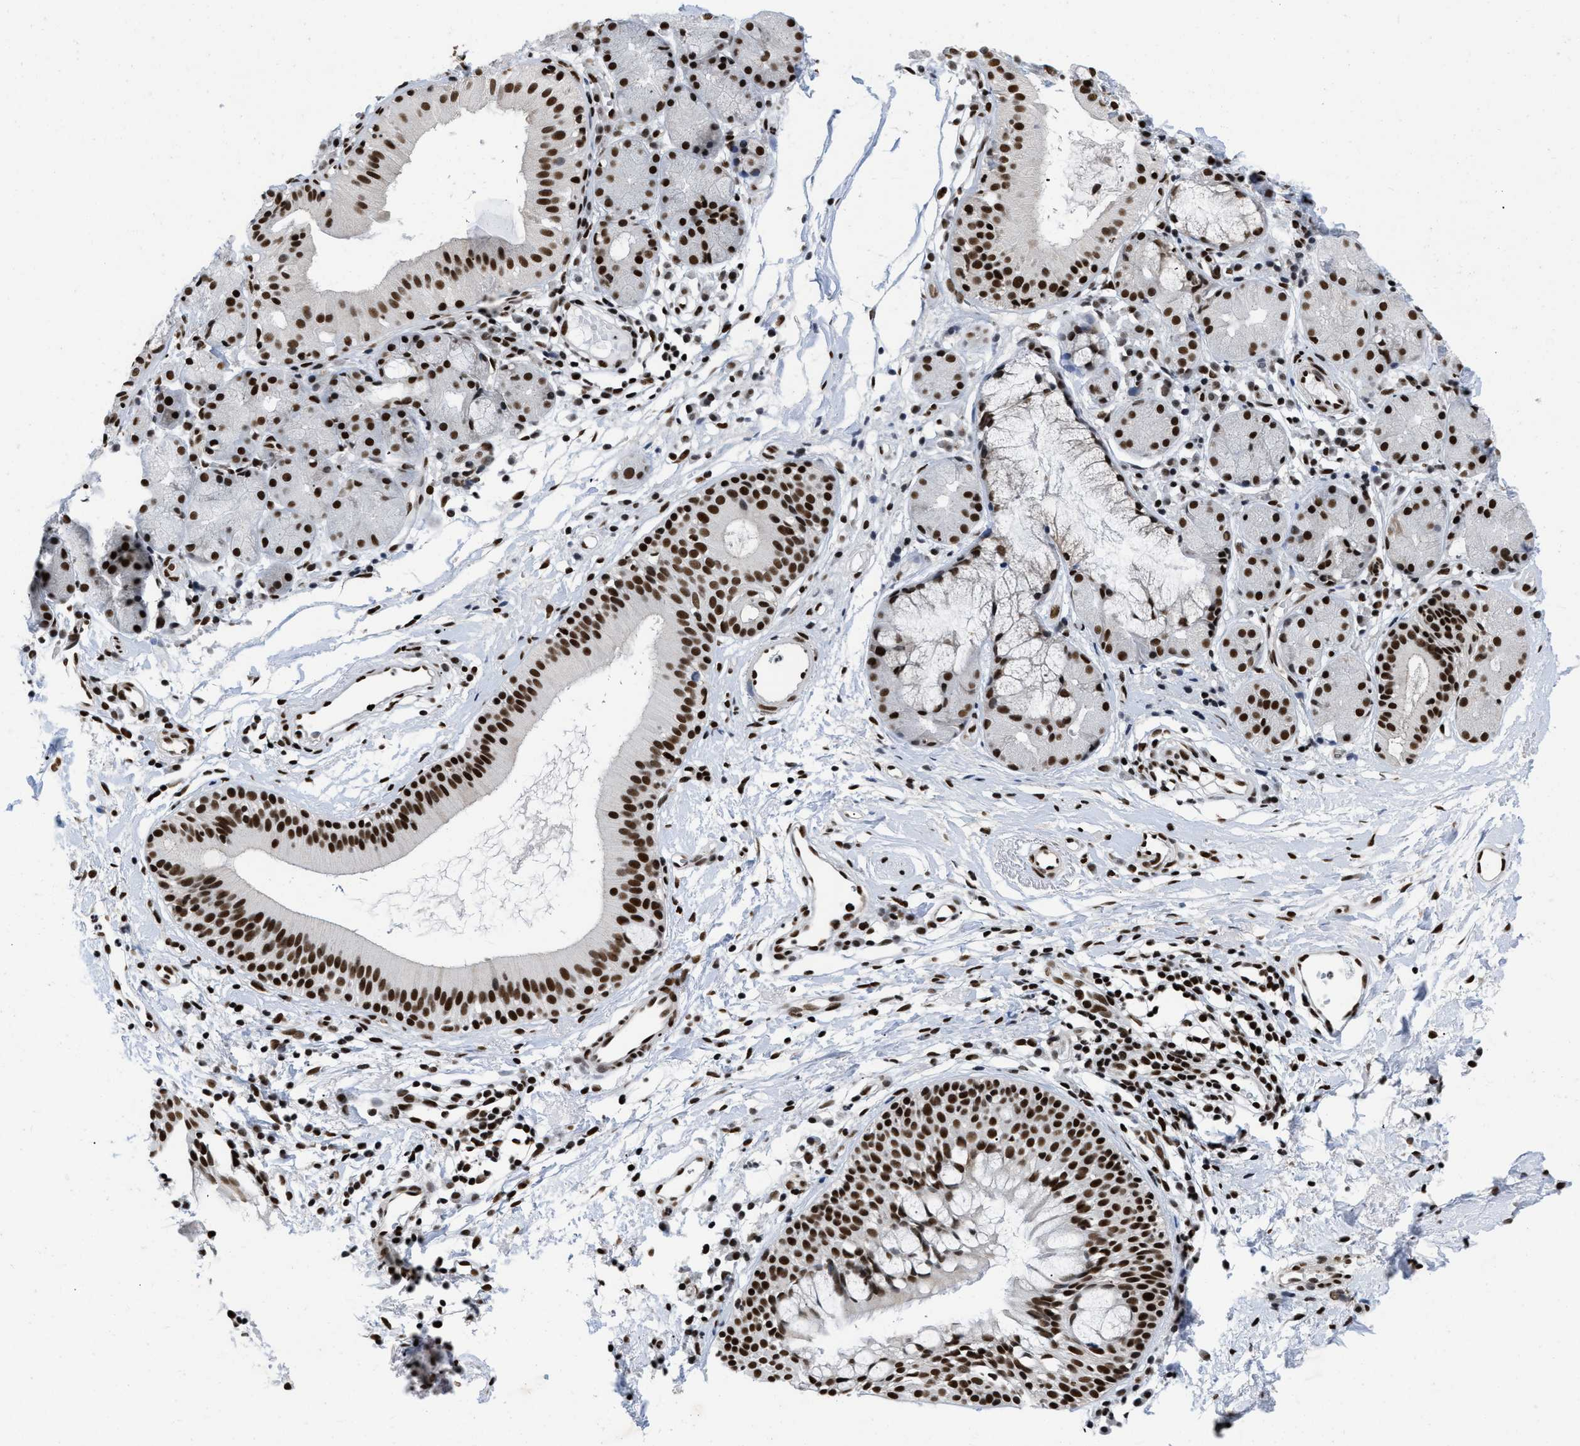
{"staining": {"intensity": "strong", "quantity": ">75%", "location": "nuclear"}, "tissue": "nasopharynx", "cell_type": "Respiratory epithelial cells", "image_type": "normal", "snomed": [{"axis": "morphology", "description": "Normal tissue, NOS"}, {"axis": "morphology", "description": "Basal cell carcinoma"}, {"axis": "topography", "description": "Cartilage tissue"}, {"axis": "topography", "description": "Nasopharynx"}, {"axis": "topography", "description": "Oral tissue"}], "caption": "High-power microscopy captured an immunohistochemistry (IHC) histopathology image of normal nasopharynx, revealing strong nuclear positivity in approximately >75% of respiratory epithelial cells. Nuclei are stained in blue.", "gene": "CREB1", "patient": {"sex": "female", "age": 77}}